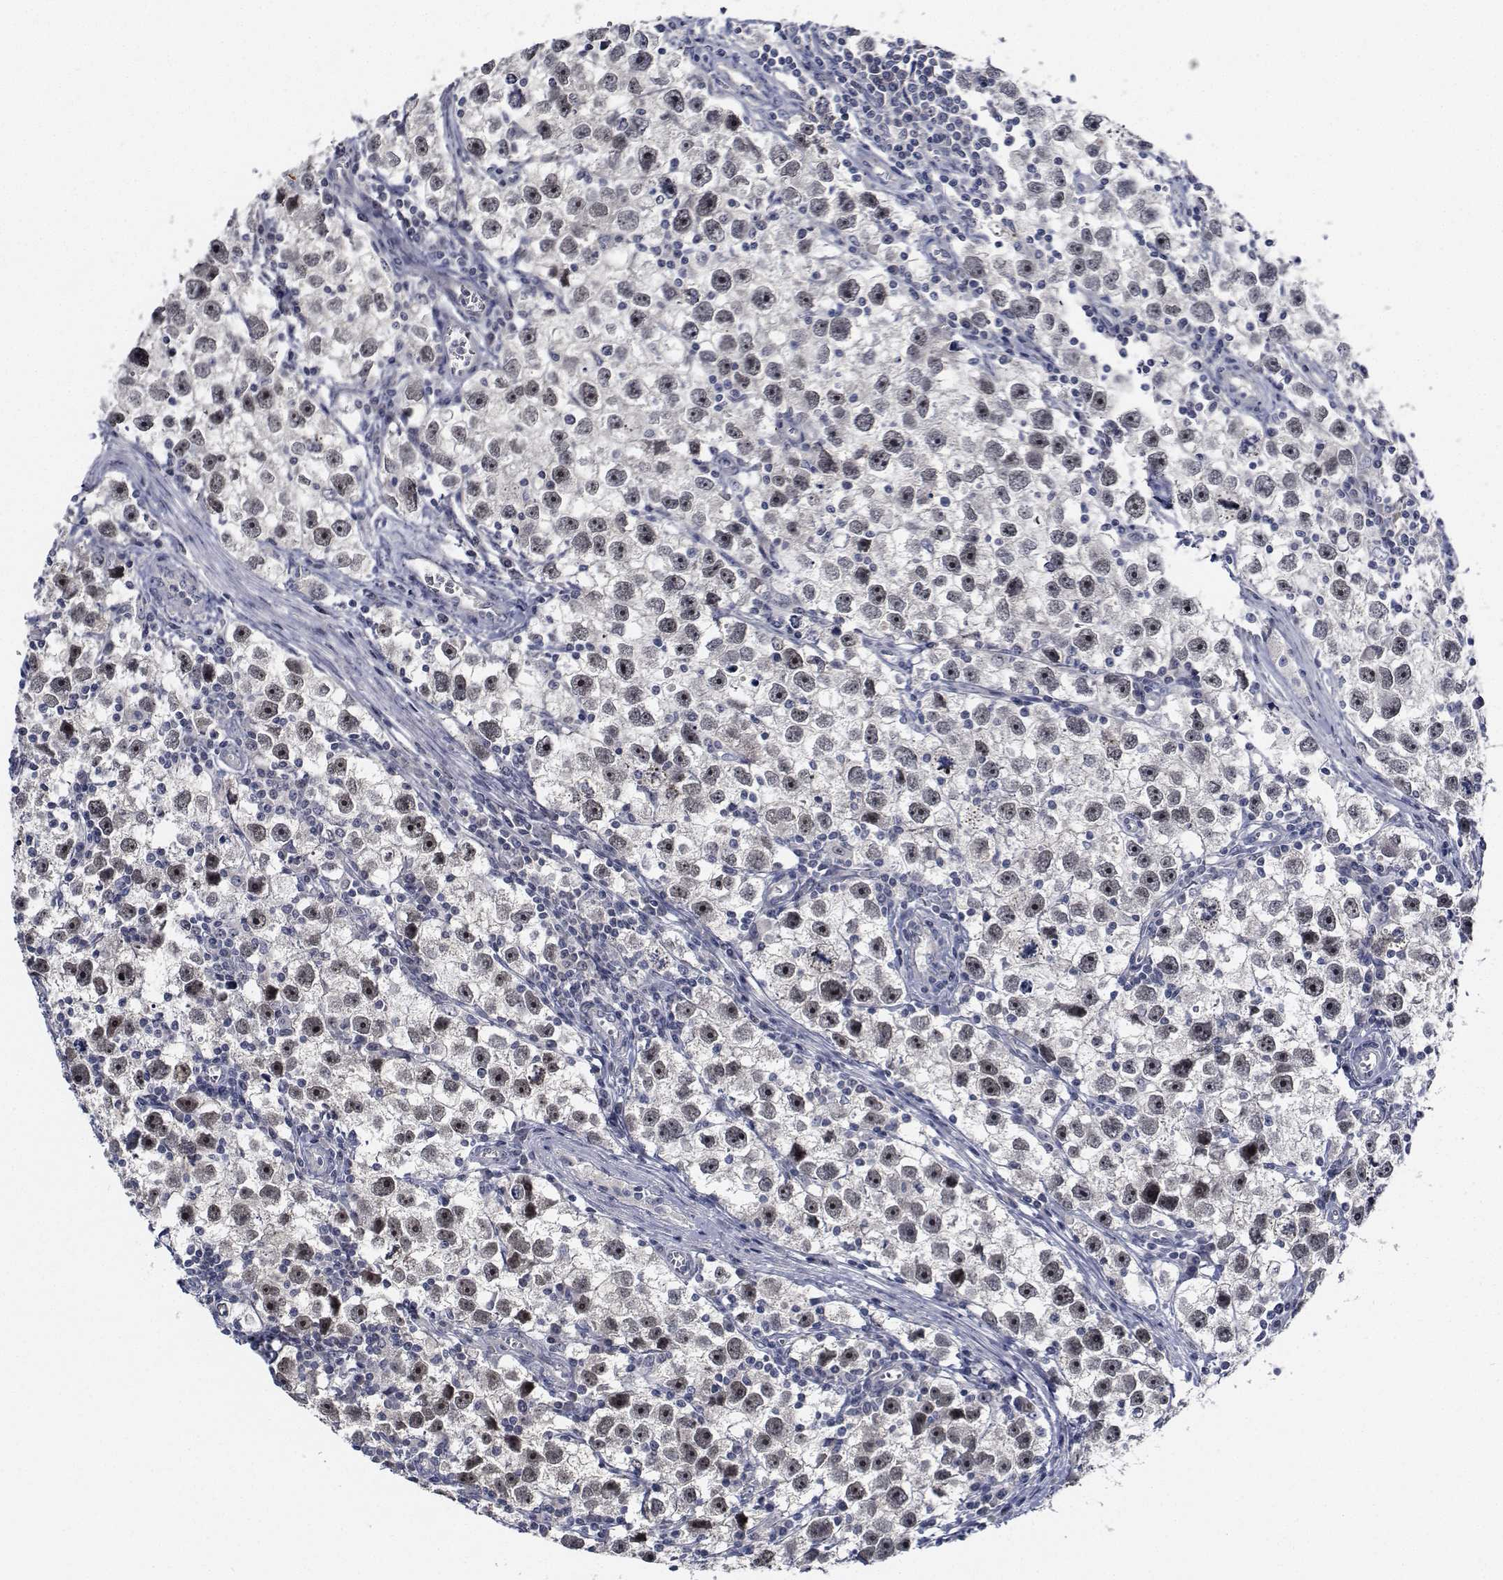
{"staining": {"intensity": "moderate", "quantity": ">75%", "location": "nuclear"}, "tissue": "testis cancer", "cell_type": "Tumor cells", "image_type": "cancer", "snomed": [{"axis": "morphology", "description": "Seminoma, NOS"}, {"axis": "topography", "description": "Testis"}], "caption": "This image displays testis seminoma stained with immunohistochemistry (IHC) to label a protein in brown. The nuclear of tumor cells show moderate positivity for the protein. Nuclei are counter-stained blue.", "gene": "NVL", "patient": {"sex": "male", "age": 30}}